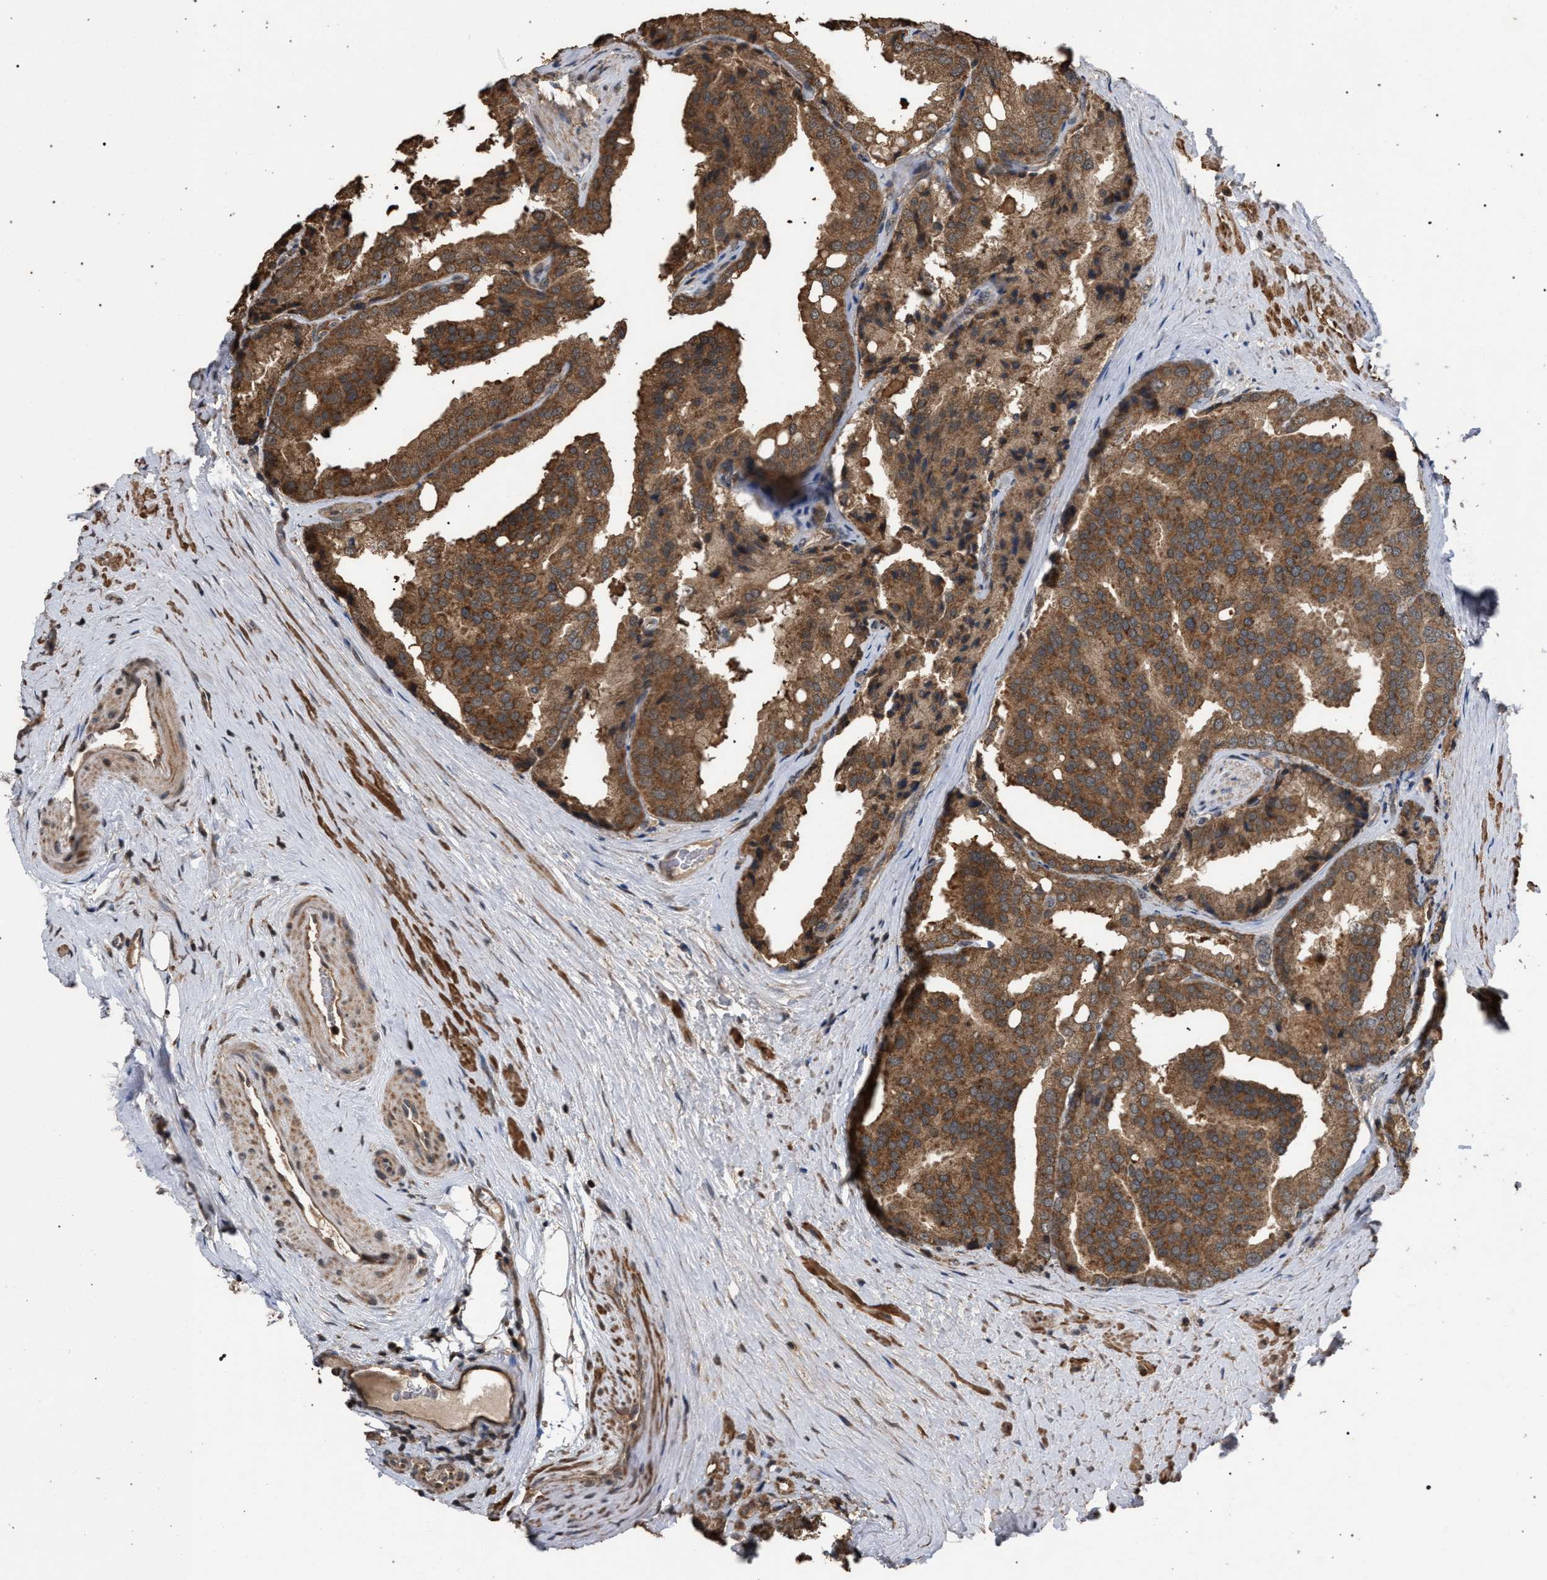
{"staining": {"intensity": "moderate", "quantity": ">75%", "location": "cytoplasmic/membranous"}, "tissue": "prostate cancer", "cell_type": "Tumor cells", "image_type": "cancer", "snomed": [{"axis": "morphology", "description": "Adenocarcinoma, High grade"}, {"axis": "topography", "description": "Prostate"}], "caption": "Immunohistochemistry of prostate cancer reveals medium levels of moderate cytoplasmic/membranous expression in about >75% of tumor cells.", "gene": "NAA35", "patient": {"sex": "male", "age": 50}}